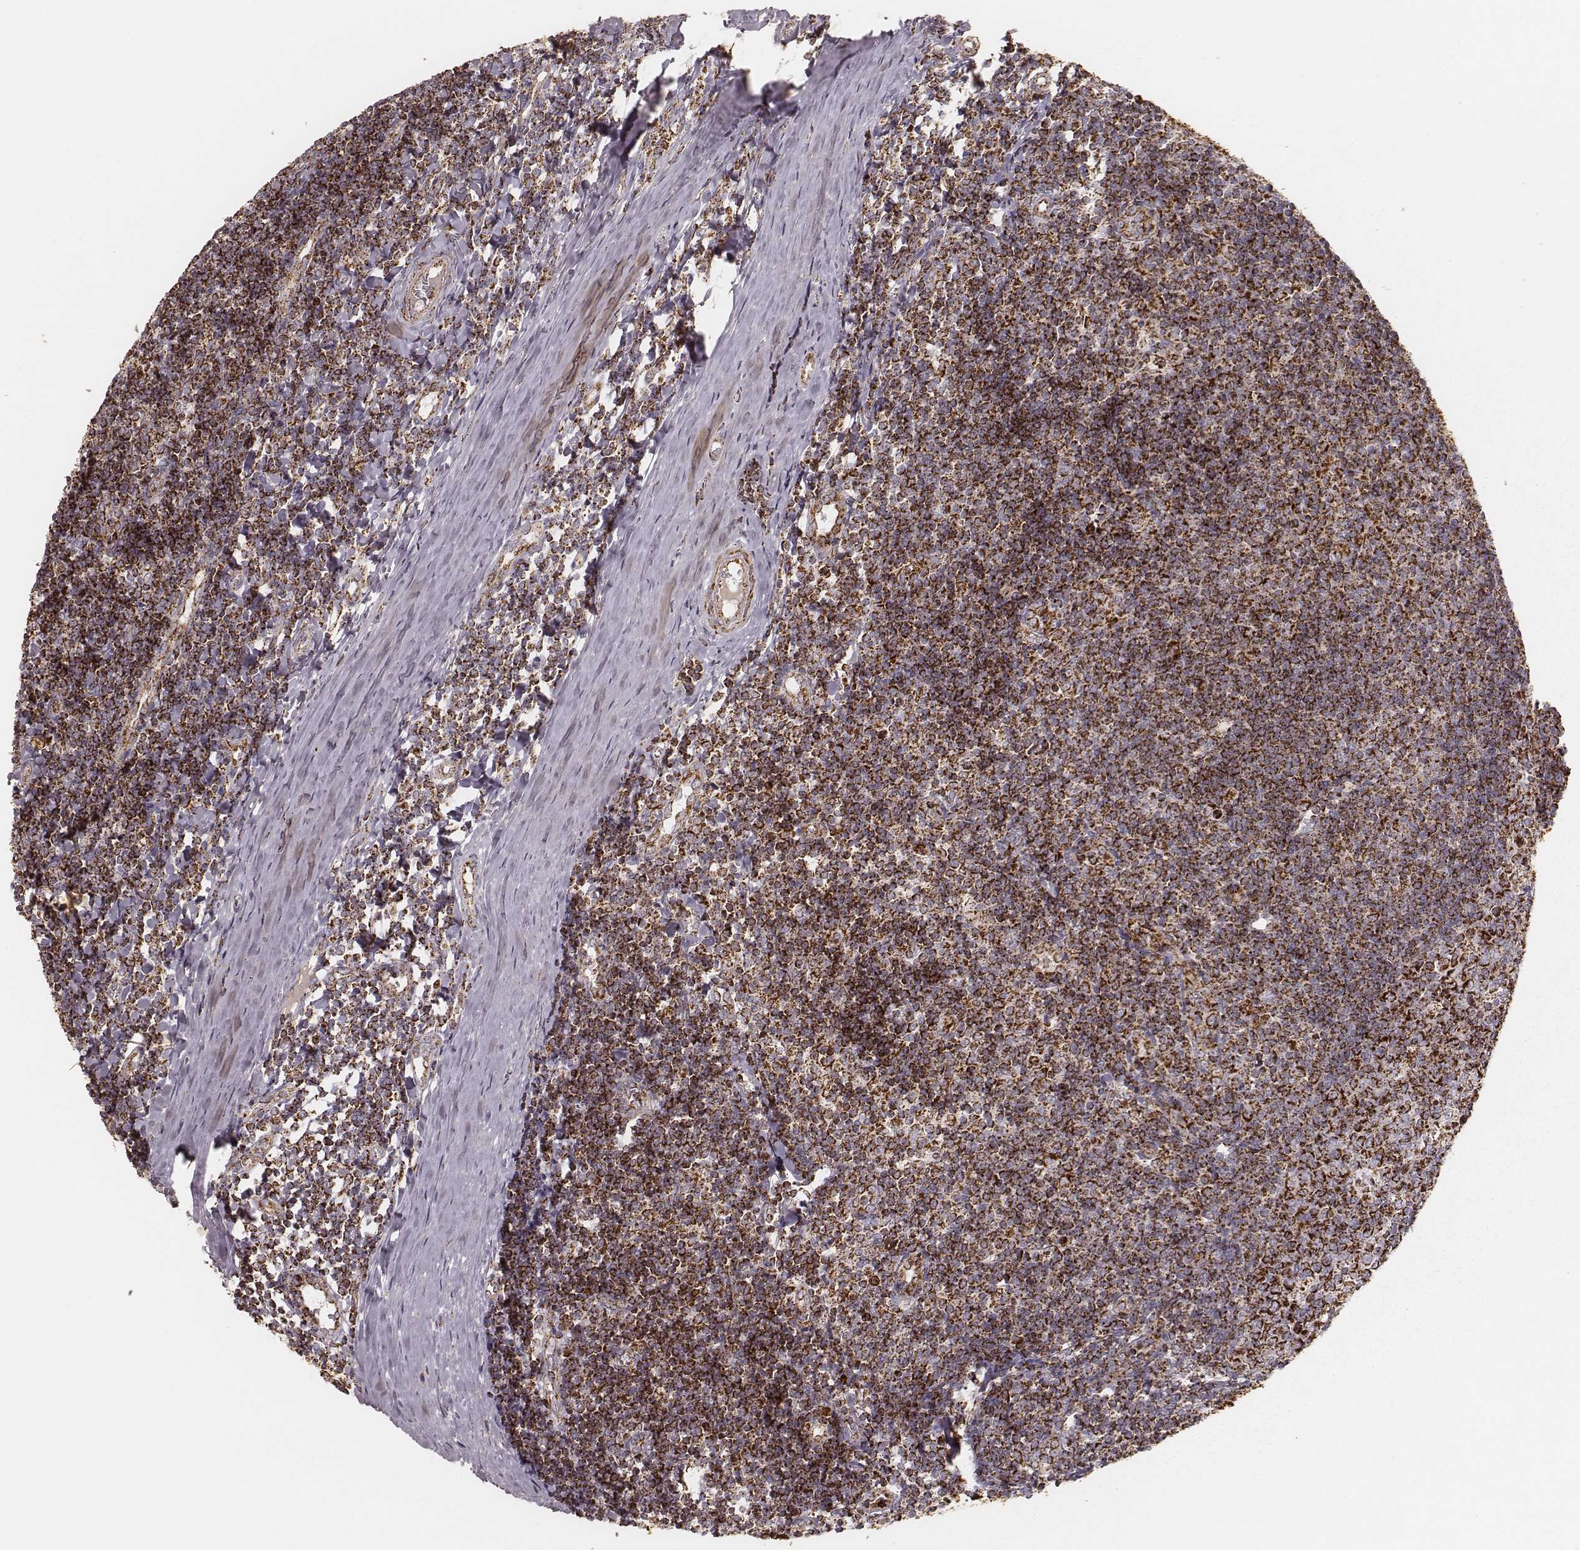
{"staining": {"intensity": "strong", "quantity": ">75%", "location": "cytoplasmic/membranous"}, "tissue": "tonsil", "cell_type": "Germinal center cells", "image_type": "normal", "snomed": [{"axis": "morphology", "description": "Normal tissue, NOS"}, {"axis": "topography", "description": "Tonsil"}], "caption": "Immunohistochemistry (IHC) histopathology image of normal tonsil: tonsil stained using IHC demonstrates high levels of strong protein expression localized specifically in the cytoplasmic/membranous of germinal center cells, appearing as a cytoplasmic/membranous brown color.", "gene": "CS", "patient": {"sex": "female", "age": 12}}